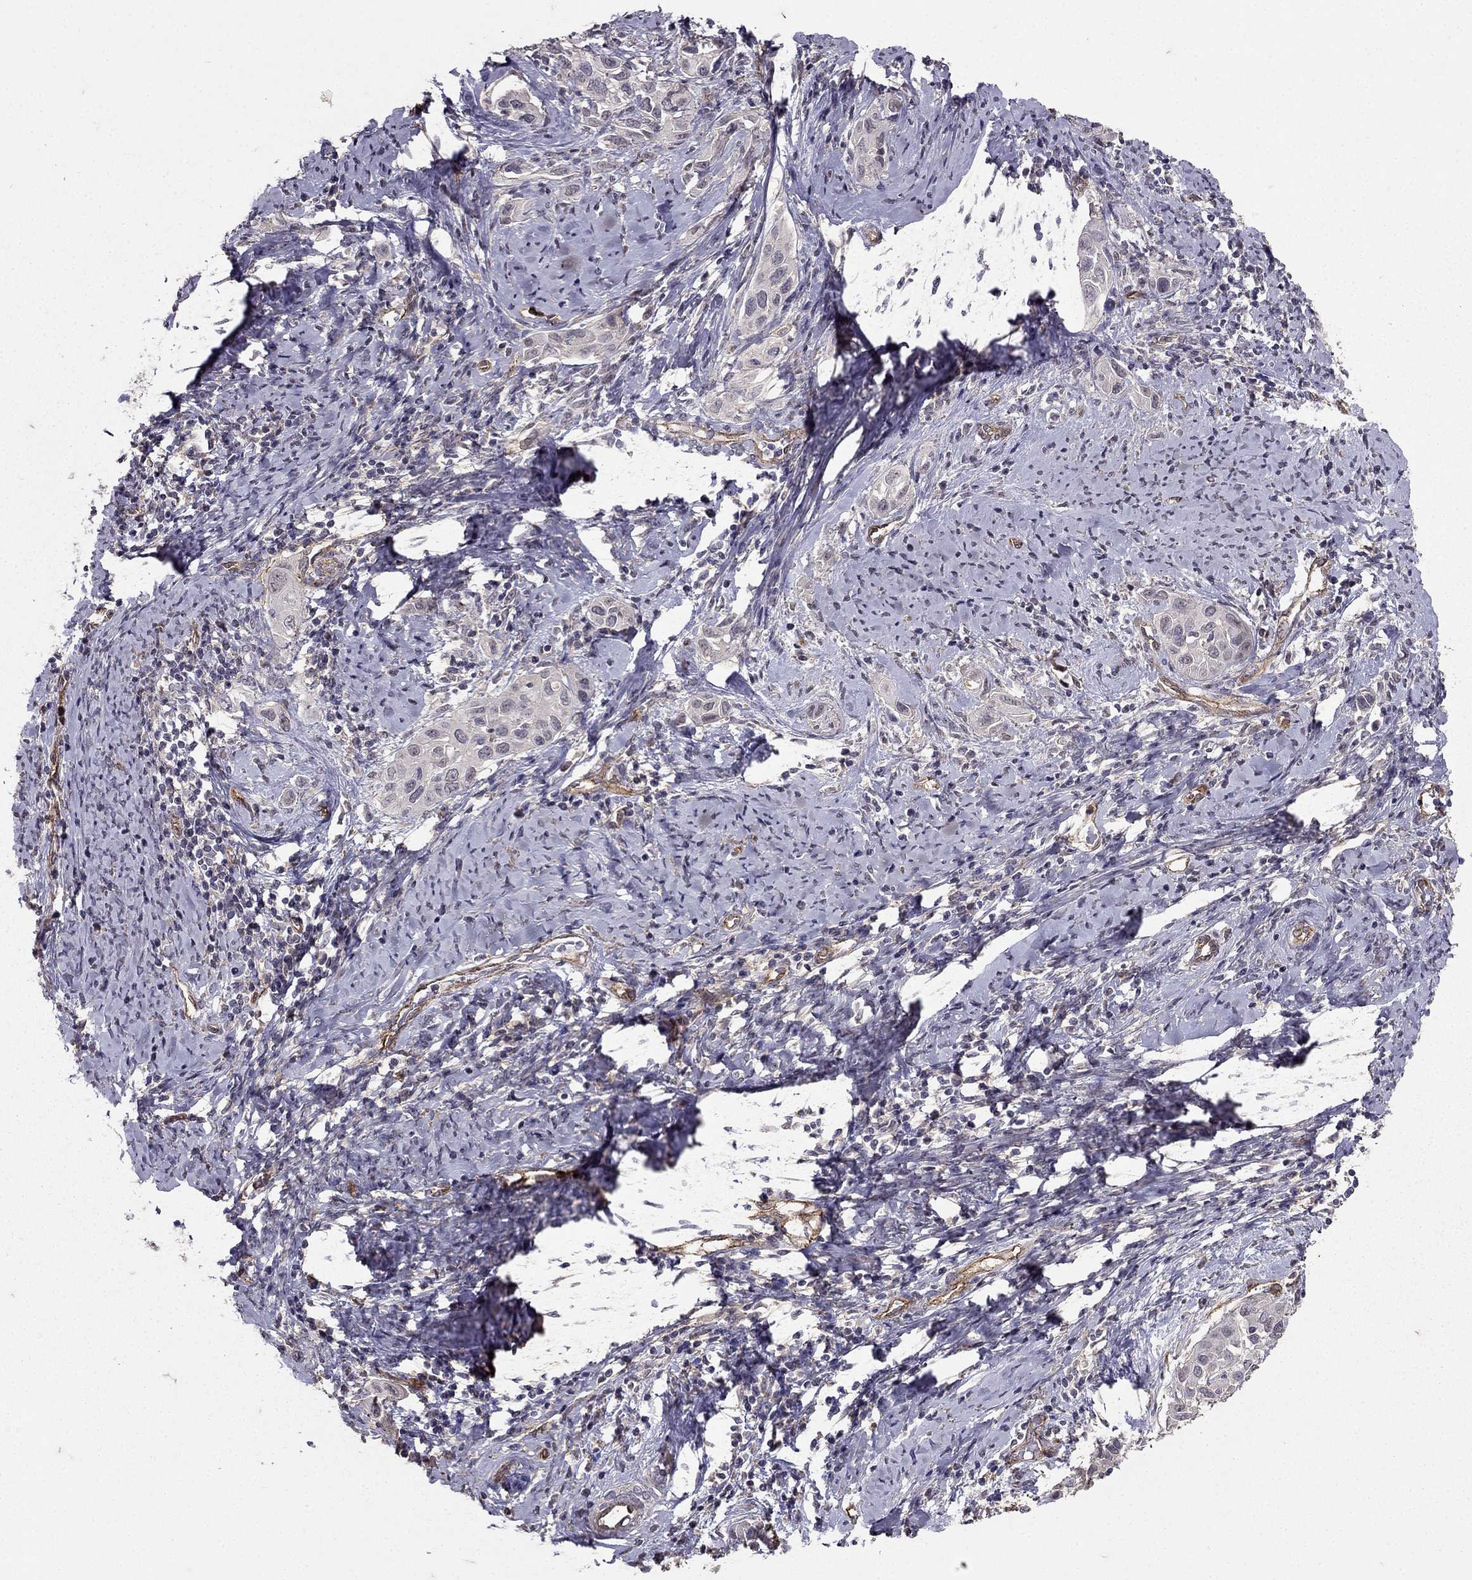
{"staining": {"intensity": "negative", "quantity": "none", "location": "none"}, "tissue": "cervical cancer", "cell_type": "Tumor cells", "image_type": "cancer", "snomed": [{"axis": "morphology", "description": "Squamous cell carcinoma, NOS"}, {"axis": "topography", "description": "Cervix"}], "caption": "There is no significant staining in tumor cells of cervical cancer.", "gene": "RASIP1", "patient": {"sex": "female", "age": 51}}